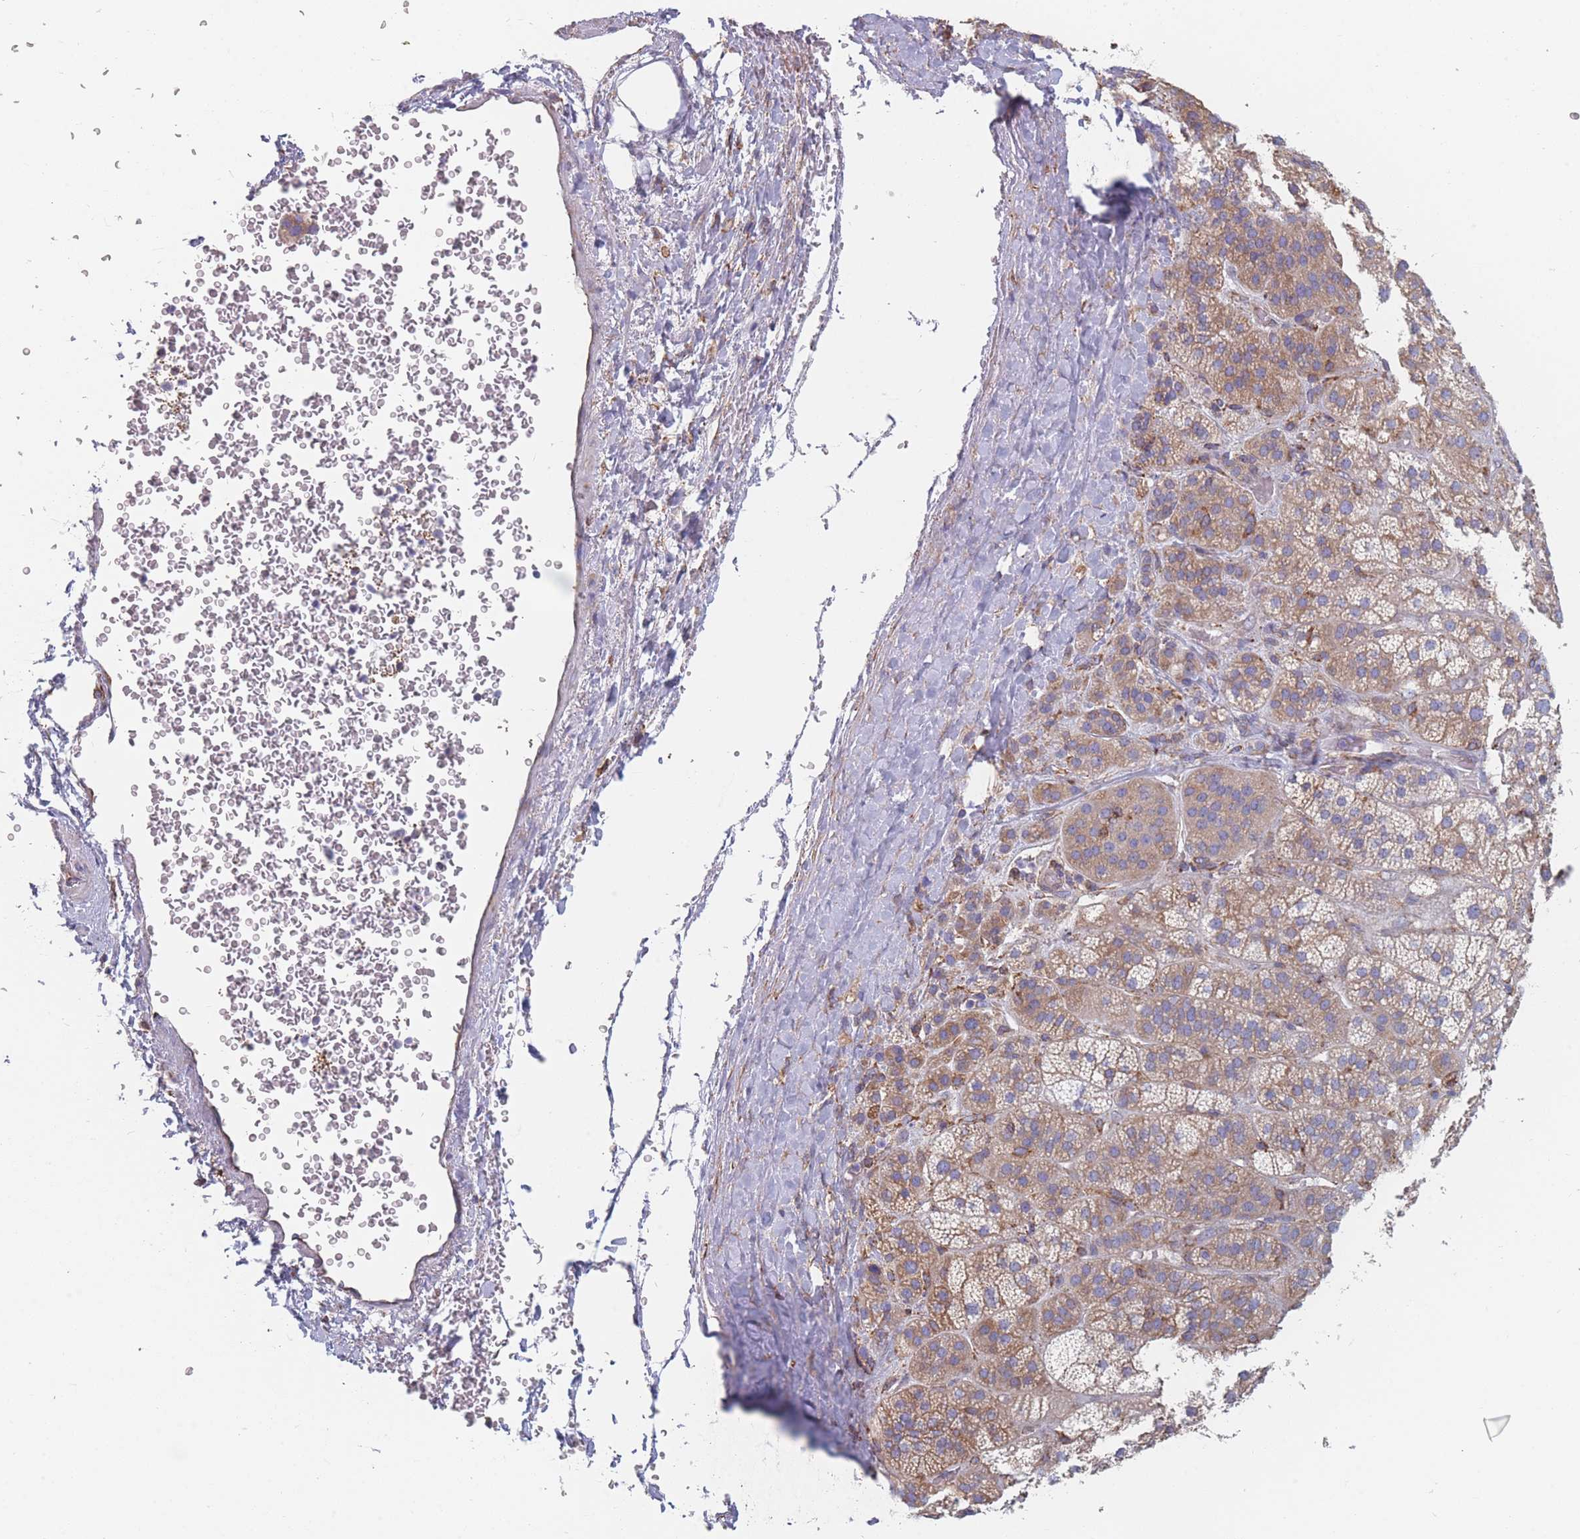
{"staining": {"intensity": "moderate", "quantity": "25%-75%", "location": "cytoplasmic/membranous"}, "tissue": "adrenal gland", "cell_type": "Glandular cells", "image_type": "normal", "snomed": [{"axis": "morphology", "description": "Normal tissue, NOS"}, {"axis": "topography", "description": "Adrenal gland"}], "caption": "A medium amount of moderate cytoplasmic/membranous expression is identified in approximately 25%-75% of glandular cells in benign adrenal gland. The protein of interest is shown in brown color, while the nuclei are stained blue.", "gene": "OR7C2", "patient": {"sex": "female", "age": 70}}